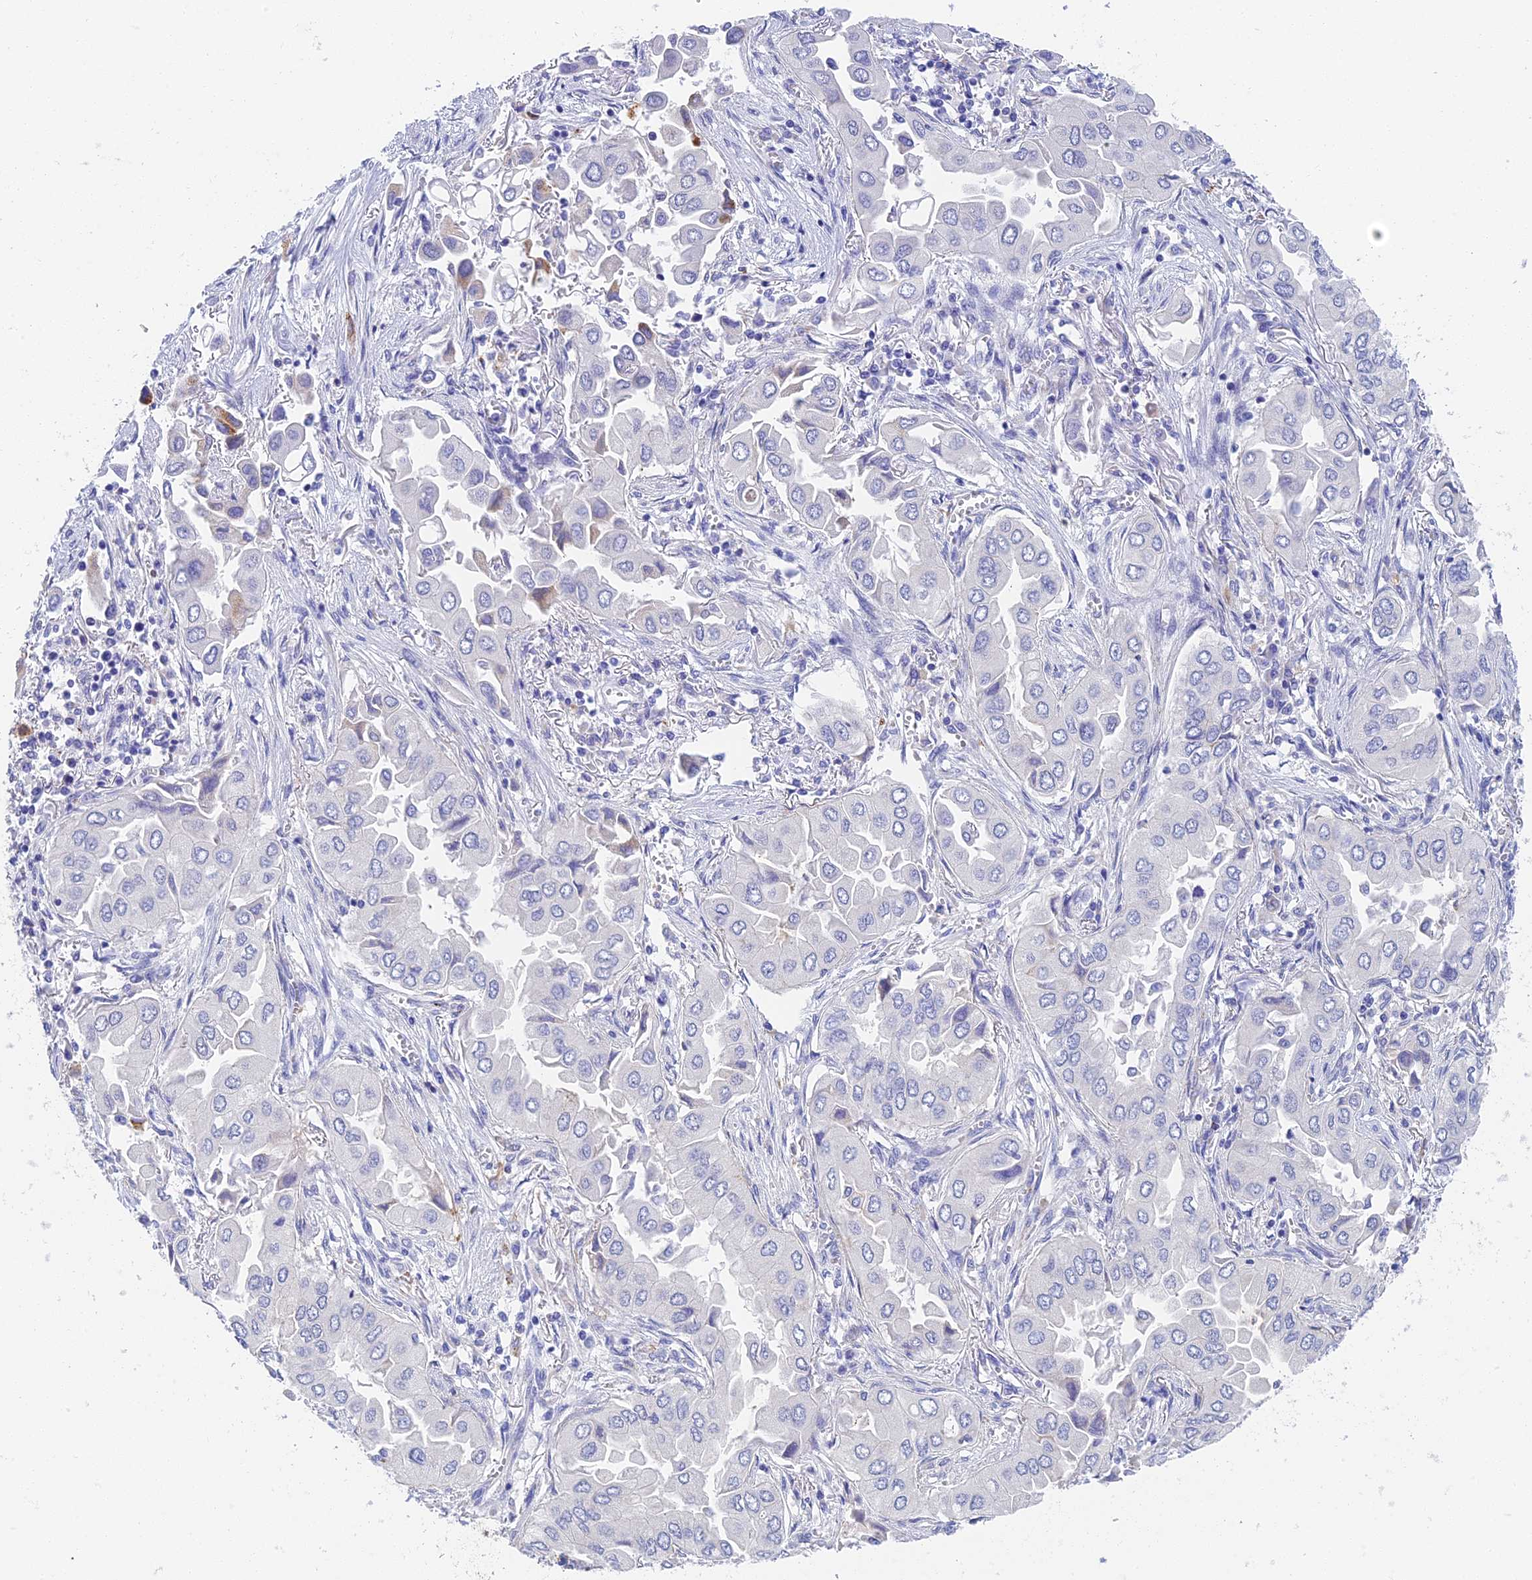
{"staining": {"intensity": "negative", "quantity": "none", "location": "none"}, "tissue": "lung cancer", "cell_type": "Tumor cells", "image_type": "cancer", "snomed": [{"axis": "morphology", "description": "Adenocarcinoma, NOS"}, {"axis": "topography", "description": "Lung"}], "caption": "IHC photomicrograph of lung adenocarcinoma stained for a protein (brown), which shows no expression in tumor cells.", "gene": "ADAMTS13", "patient": {"sex": "female", "age": 76}}